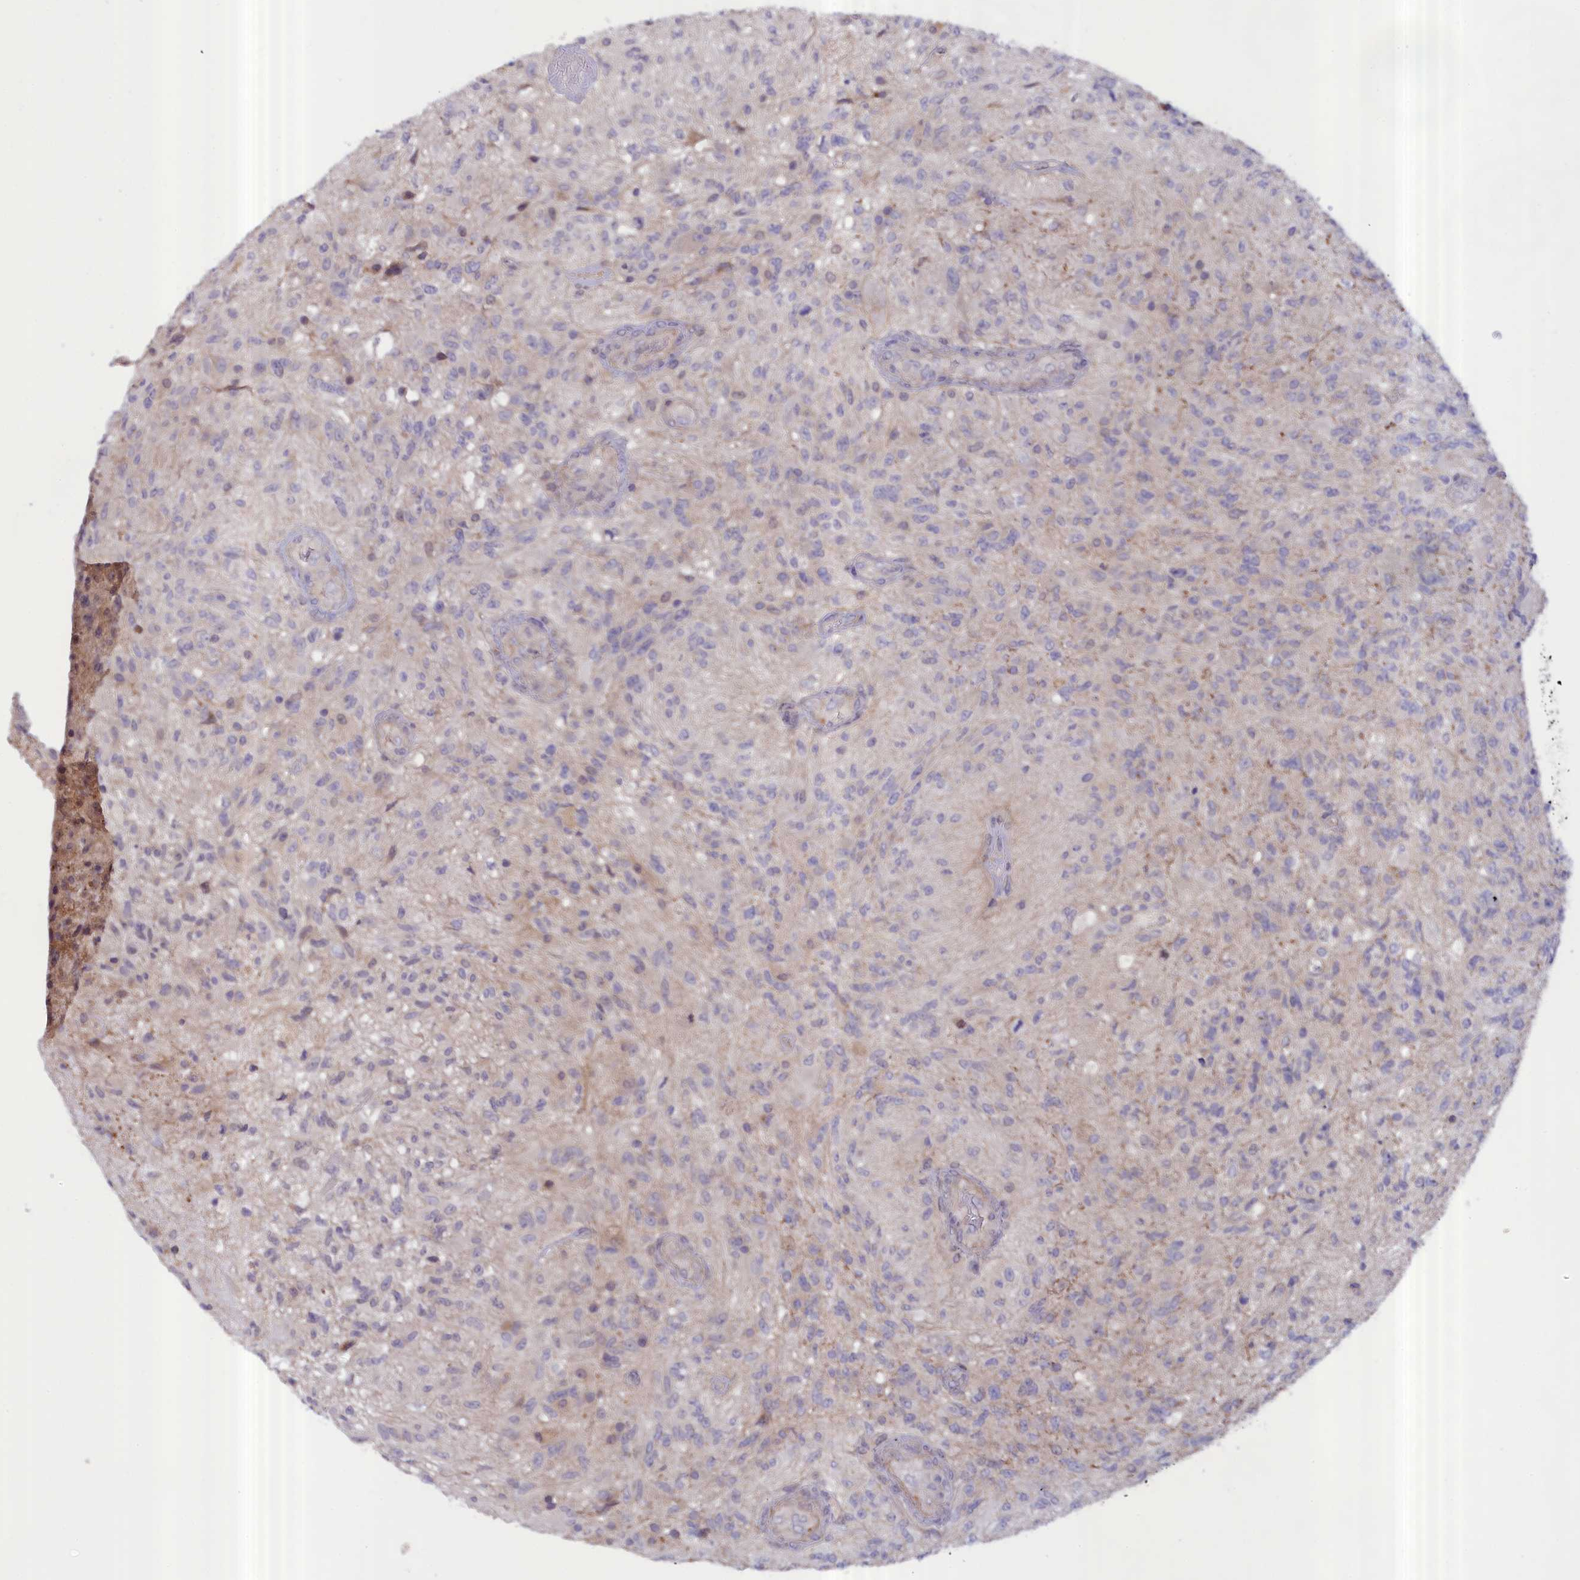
{"staining": {"intensity": "negative", "quantity": "none", "location": "none"}, "tissue": "glioma", "cell_type": "Tumor cells", "image_type": "cancer", "snomed": [{"axis": "morphology", "description": "Glioma, malignant, High grade"}, {"axis": "topography", "description": "Brain"}], "caption": "Photomicrograph shows no significant protein expression in tumor cells of malignant glioma (high-grade).", "gene": "IGFALS", "patient": {"sex": "male", "age": 56}}